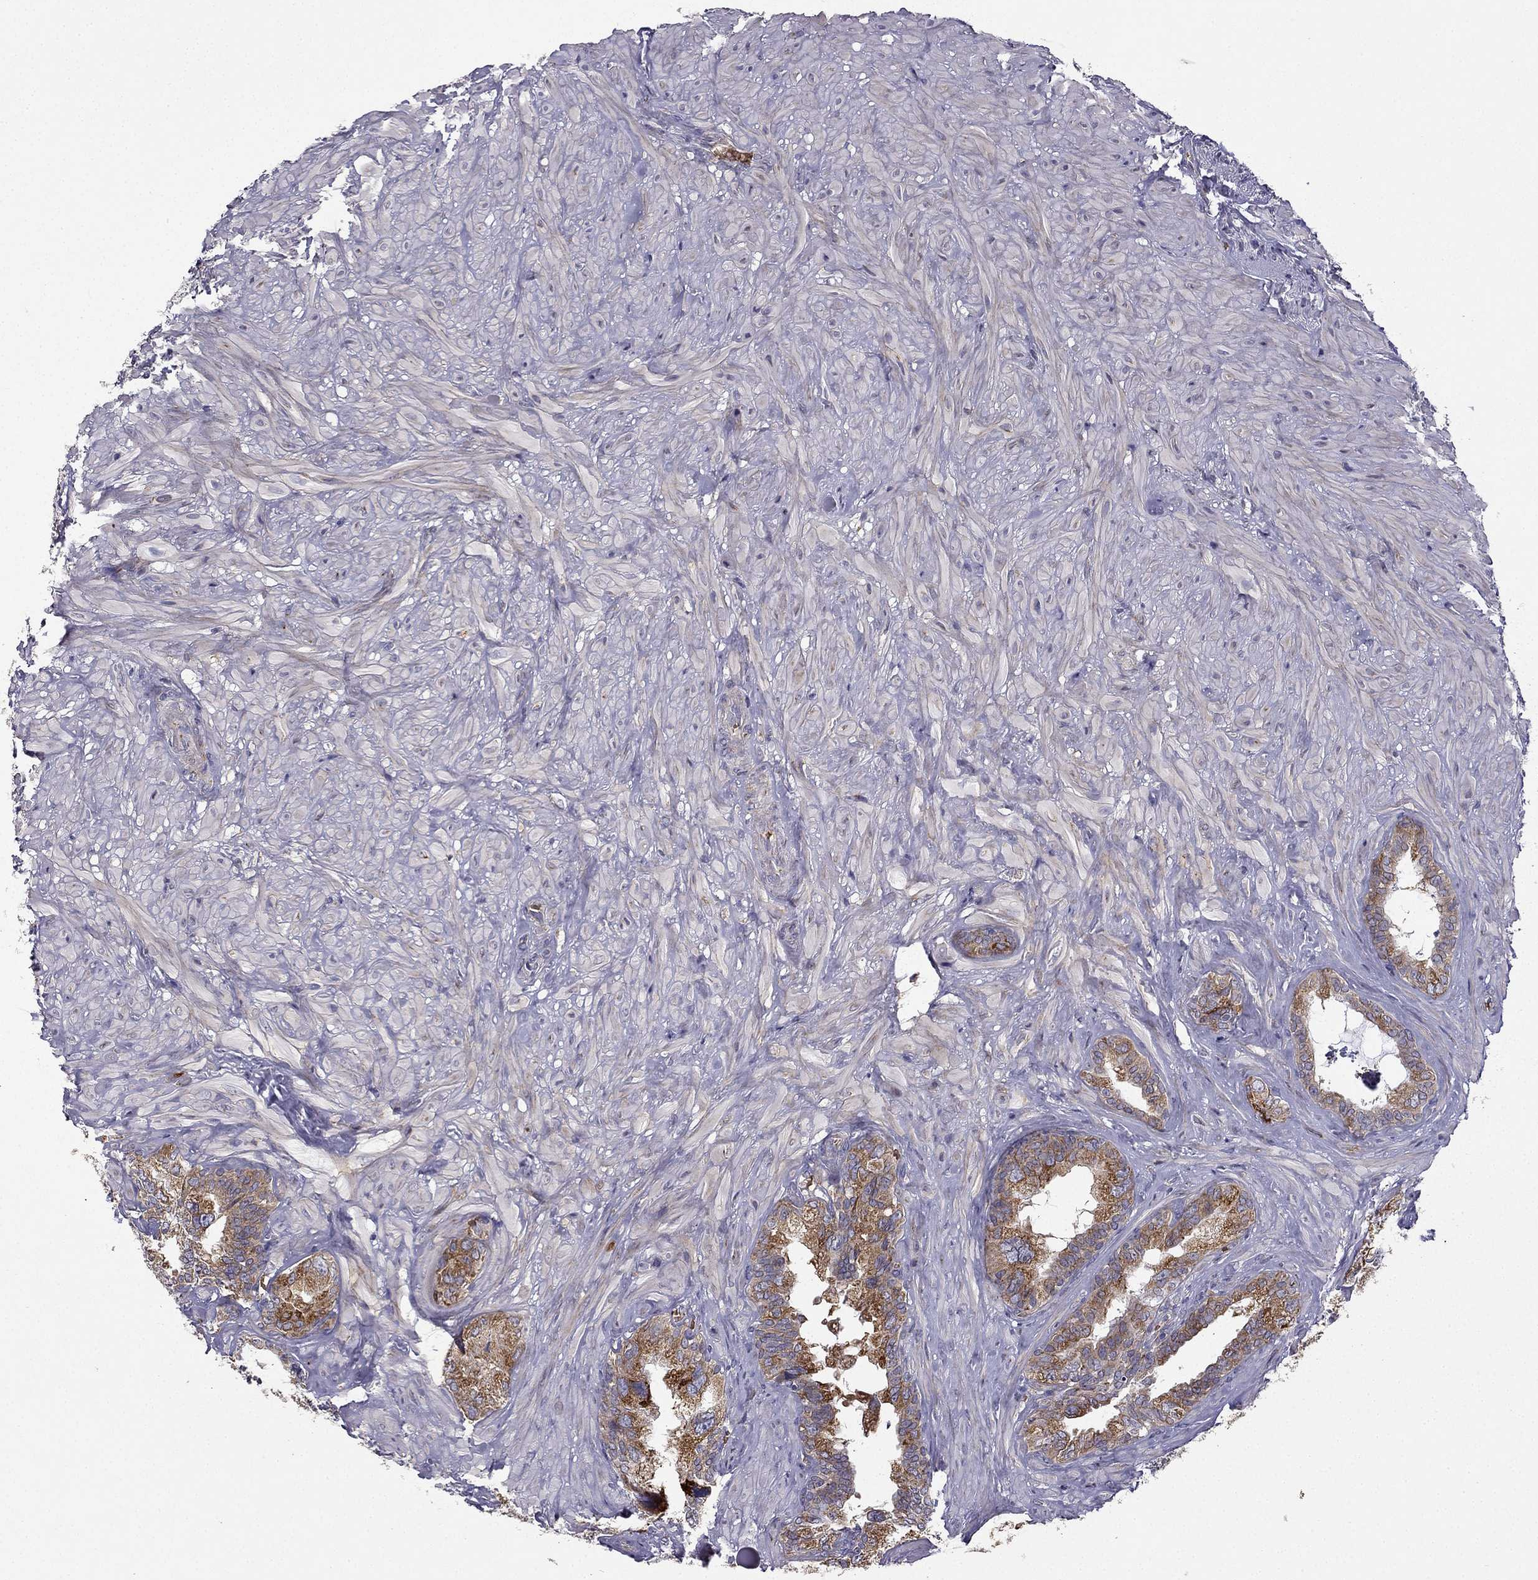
{"staining": {"intensity": "moderate", "quantity": ">75%", "location": "cytoplasmic/membranous"}, "tissue": "seminal vesicle", "cell_type": "Glandular cells", "image_type": "normal", "snomed": [{"axis": "morphology", "description": "Normal tissue, NOS"}, {"axis": "topography", "description": "Seminal veicle"}], "caption": "Immunohistochemical staining of normal human seminal vesicle demonstrates moderate cytoplasmic/membranous protein positivity in about >75% of glandular cells.", "gene": "B4GALT7", "patient": {"sex": "male", "age": 72}}